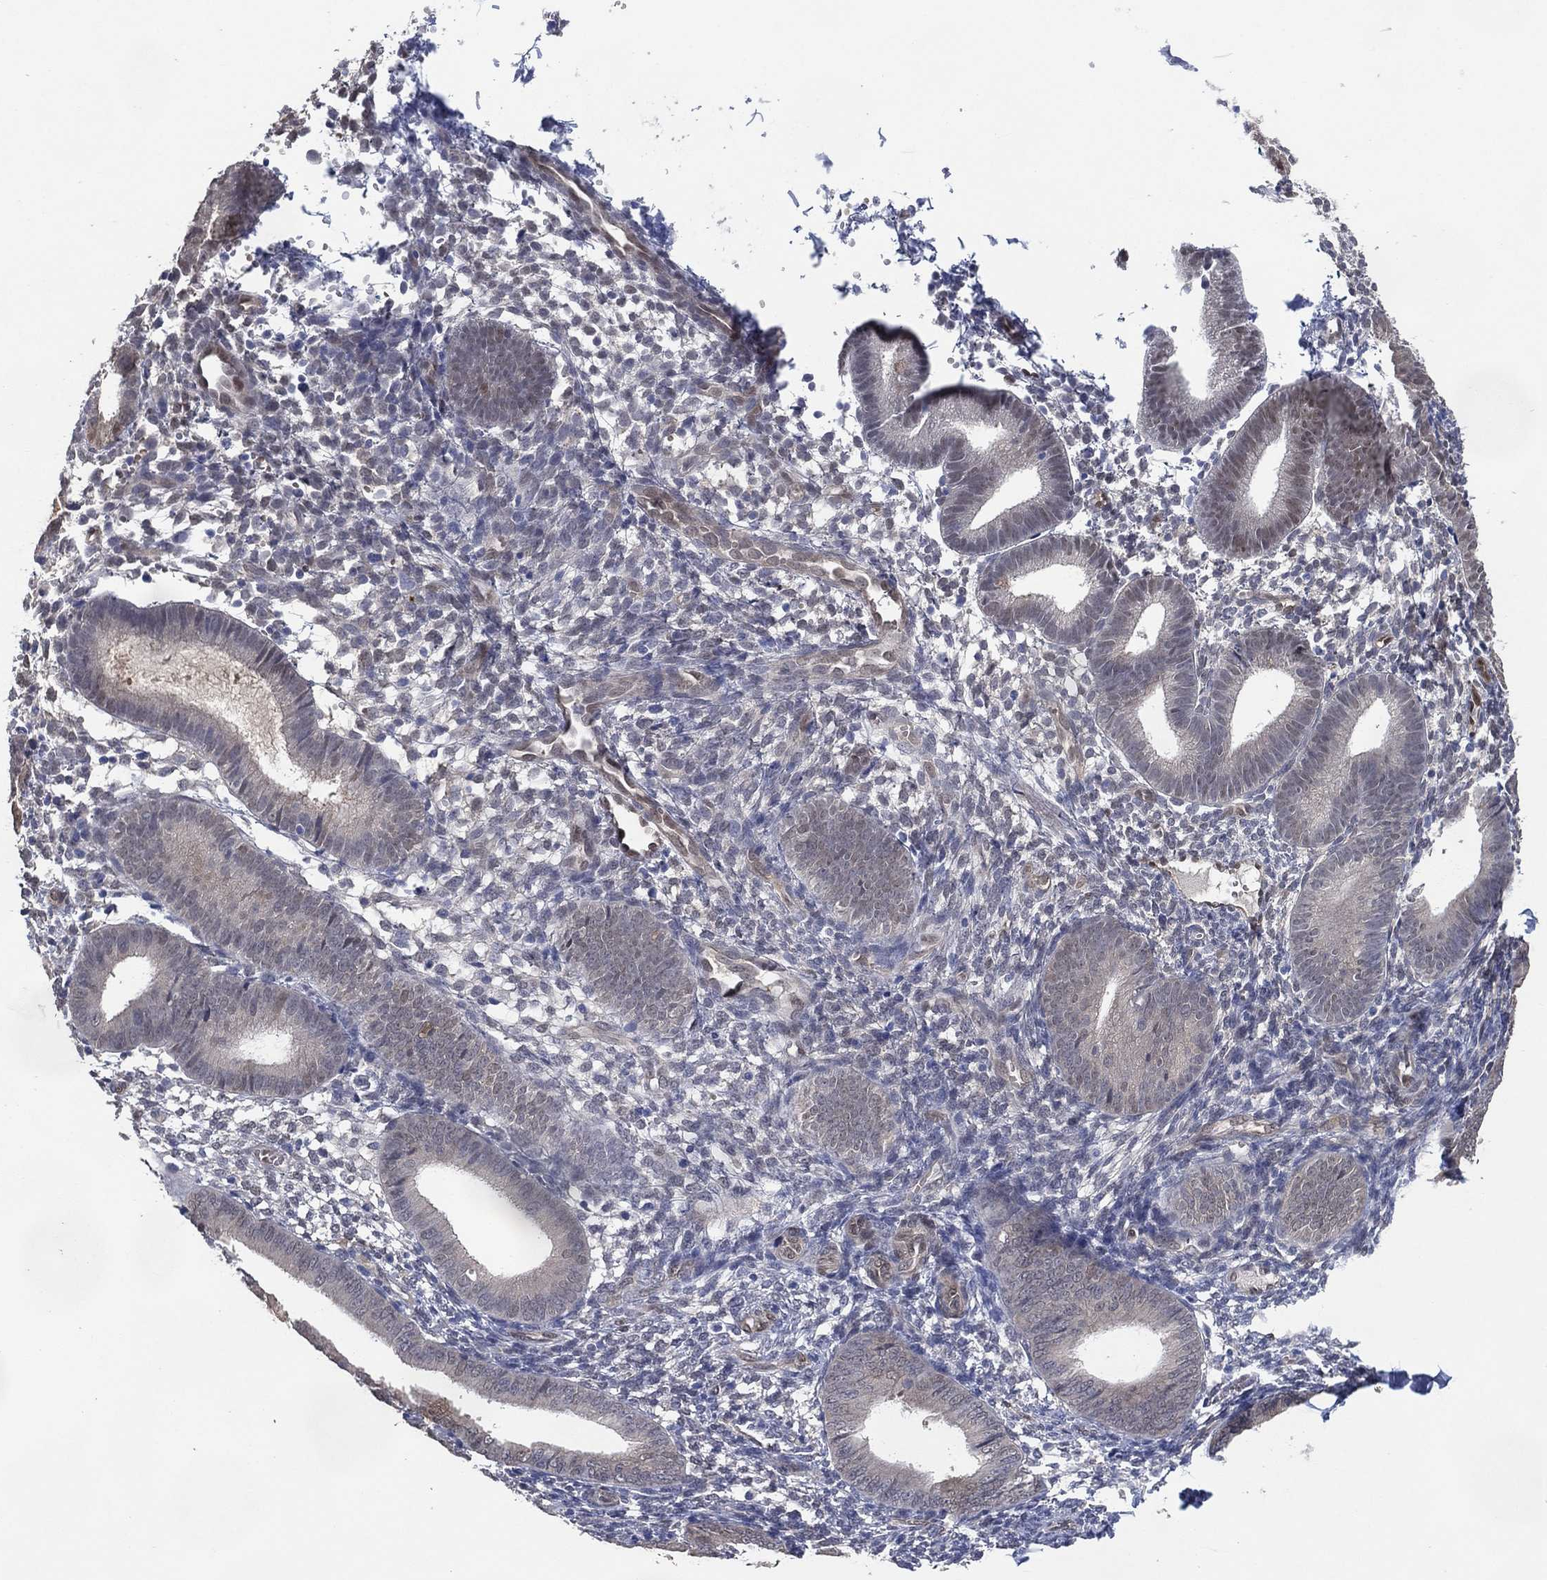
{"staining": {"intensity": "negative", "quantity": "none", "location": "none"}, "tissue": "endometrium", "cell_type": "Cells in endometrial stroma", "image_type": "normal", "snomed": [{"axis": "morphology", "description": "Normal tissue, NOS"}, {"axis": "topography", "description": "Endometrium"}], "caption": "Cells in endometrial stroma show no significant protein positivity in benign endometrium. The staining was performed using DAB (3,3'-diaminobenzidine) to visualize the protein expression in brown, while the nuclei were stained in blue with hematoxylin (Magnification: 20x).", "gene": "AK1", "patient": {"sex": "female", "age": 39}}